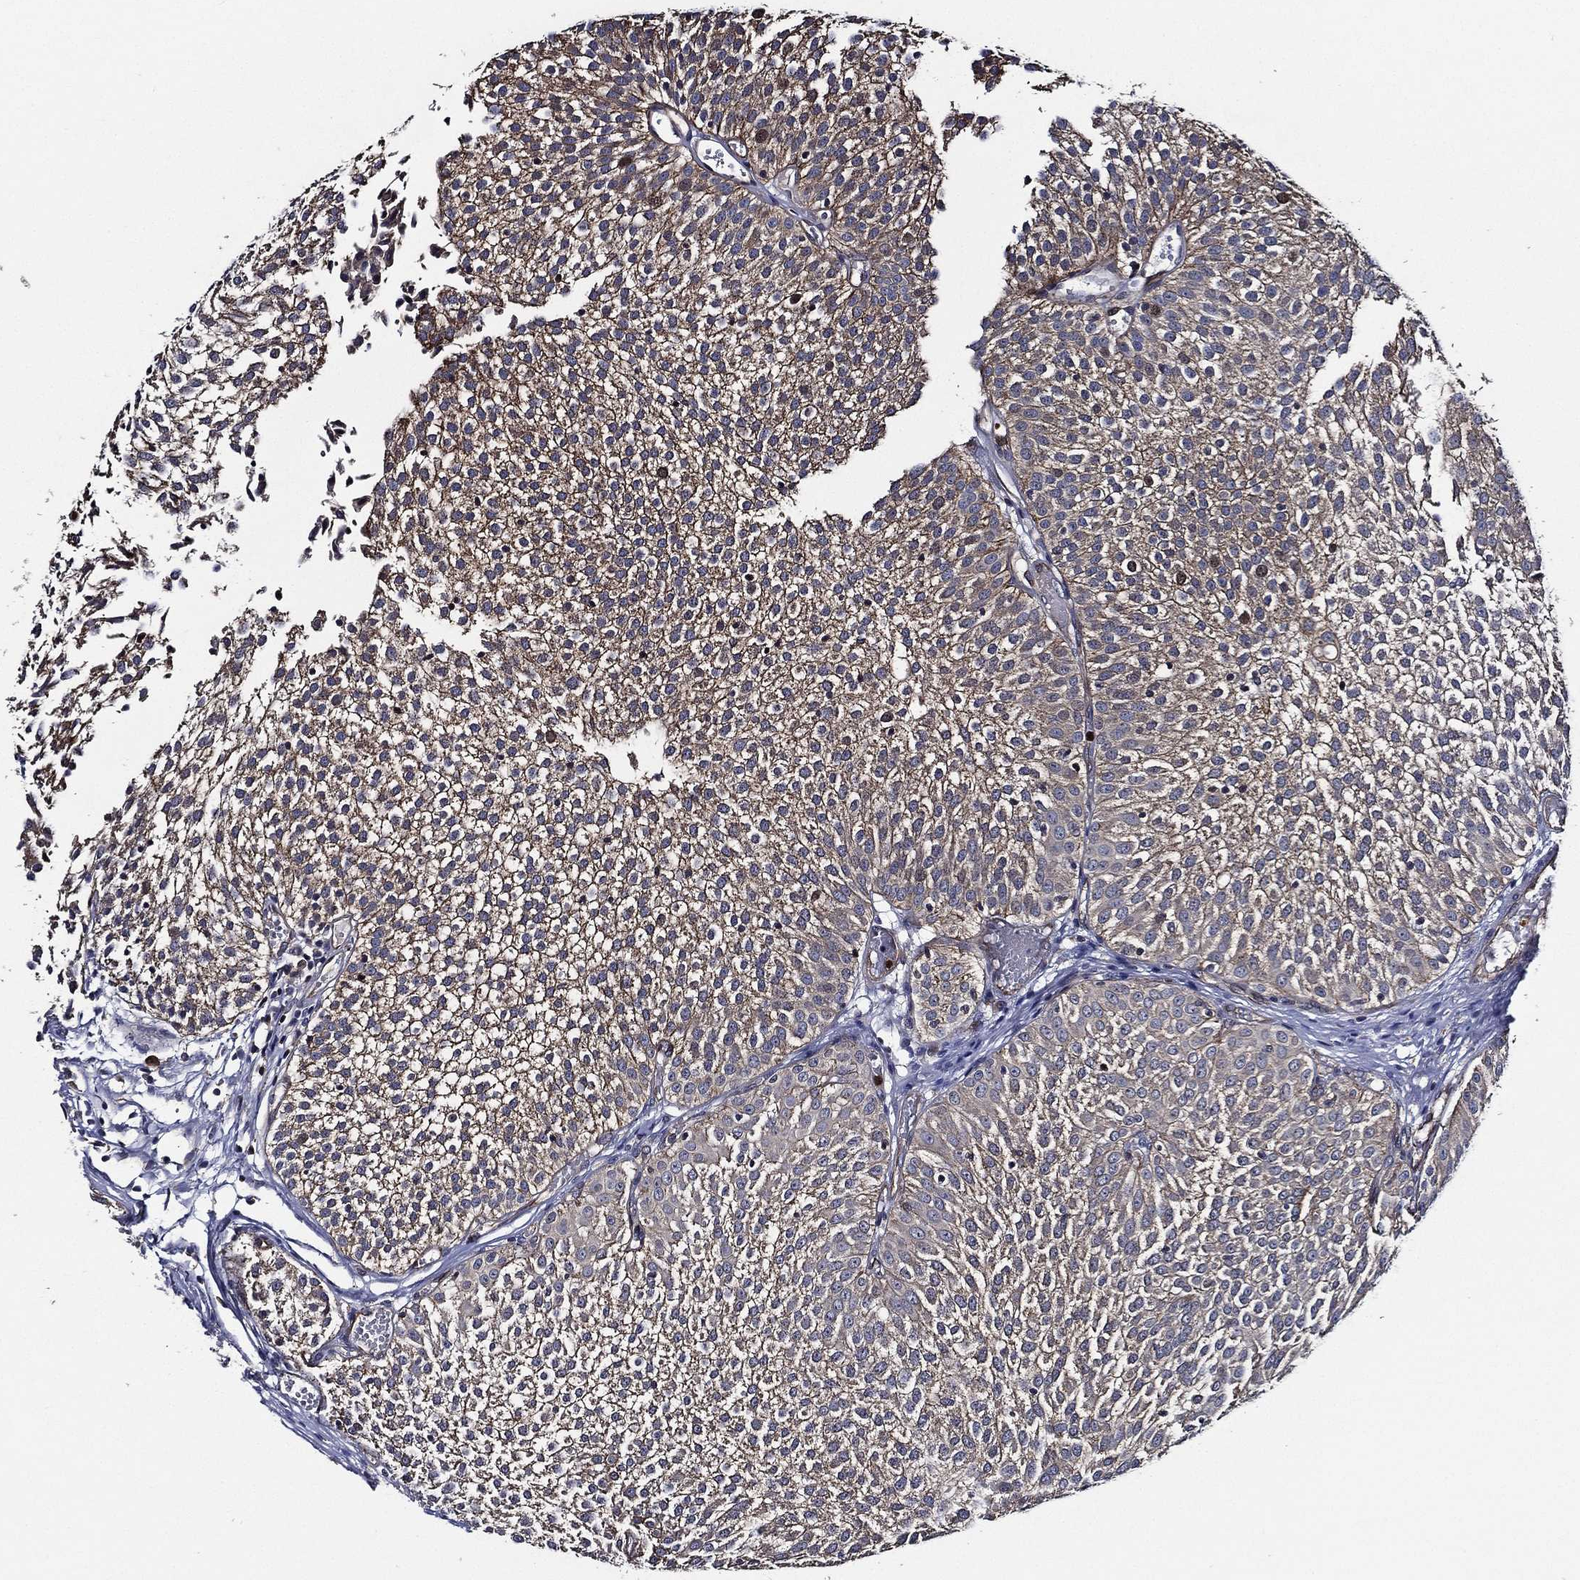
{"staining": {"intensity": "weak", "quantity": ">75%", "location": "cytoplasmic/membranous"}, "tissue": "urothelial cancer", "cell_type": "Tumor cells", "image_type": "cancer", "snomed": [{"axis": "morphology", "description": "Urothelial carcinoma, Low grade"}, {"axis": "topography", "description": "Urinary bladder"}], "caption": "Immunohistochemistry photomicrograph of neoplastic tissue: human urothelial carcinoma (low-grade) stained using immunohistochemistry reveals low levels of weak protein expression localized specifically in the cytoplasmic/membranous of tumor cells, appearing as a cytoplasmic/membranous brown color.", "gene": "KIF20B", "patient": {"sex": "male", "age": 52}}